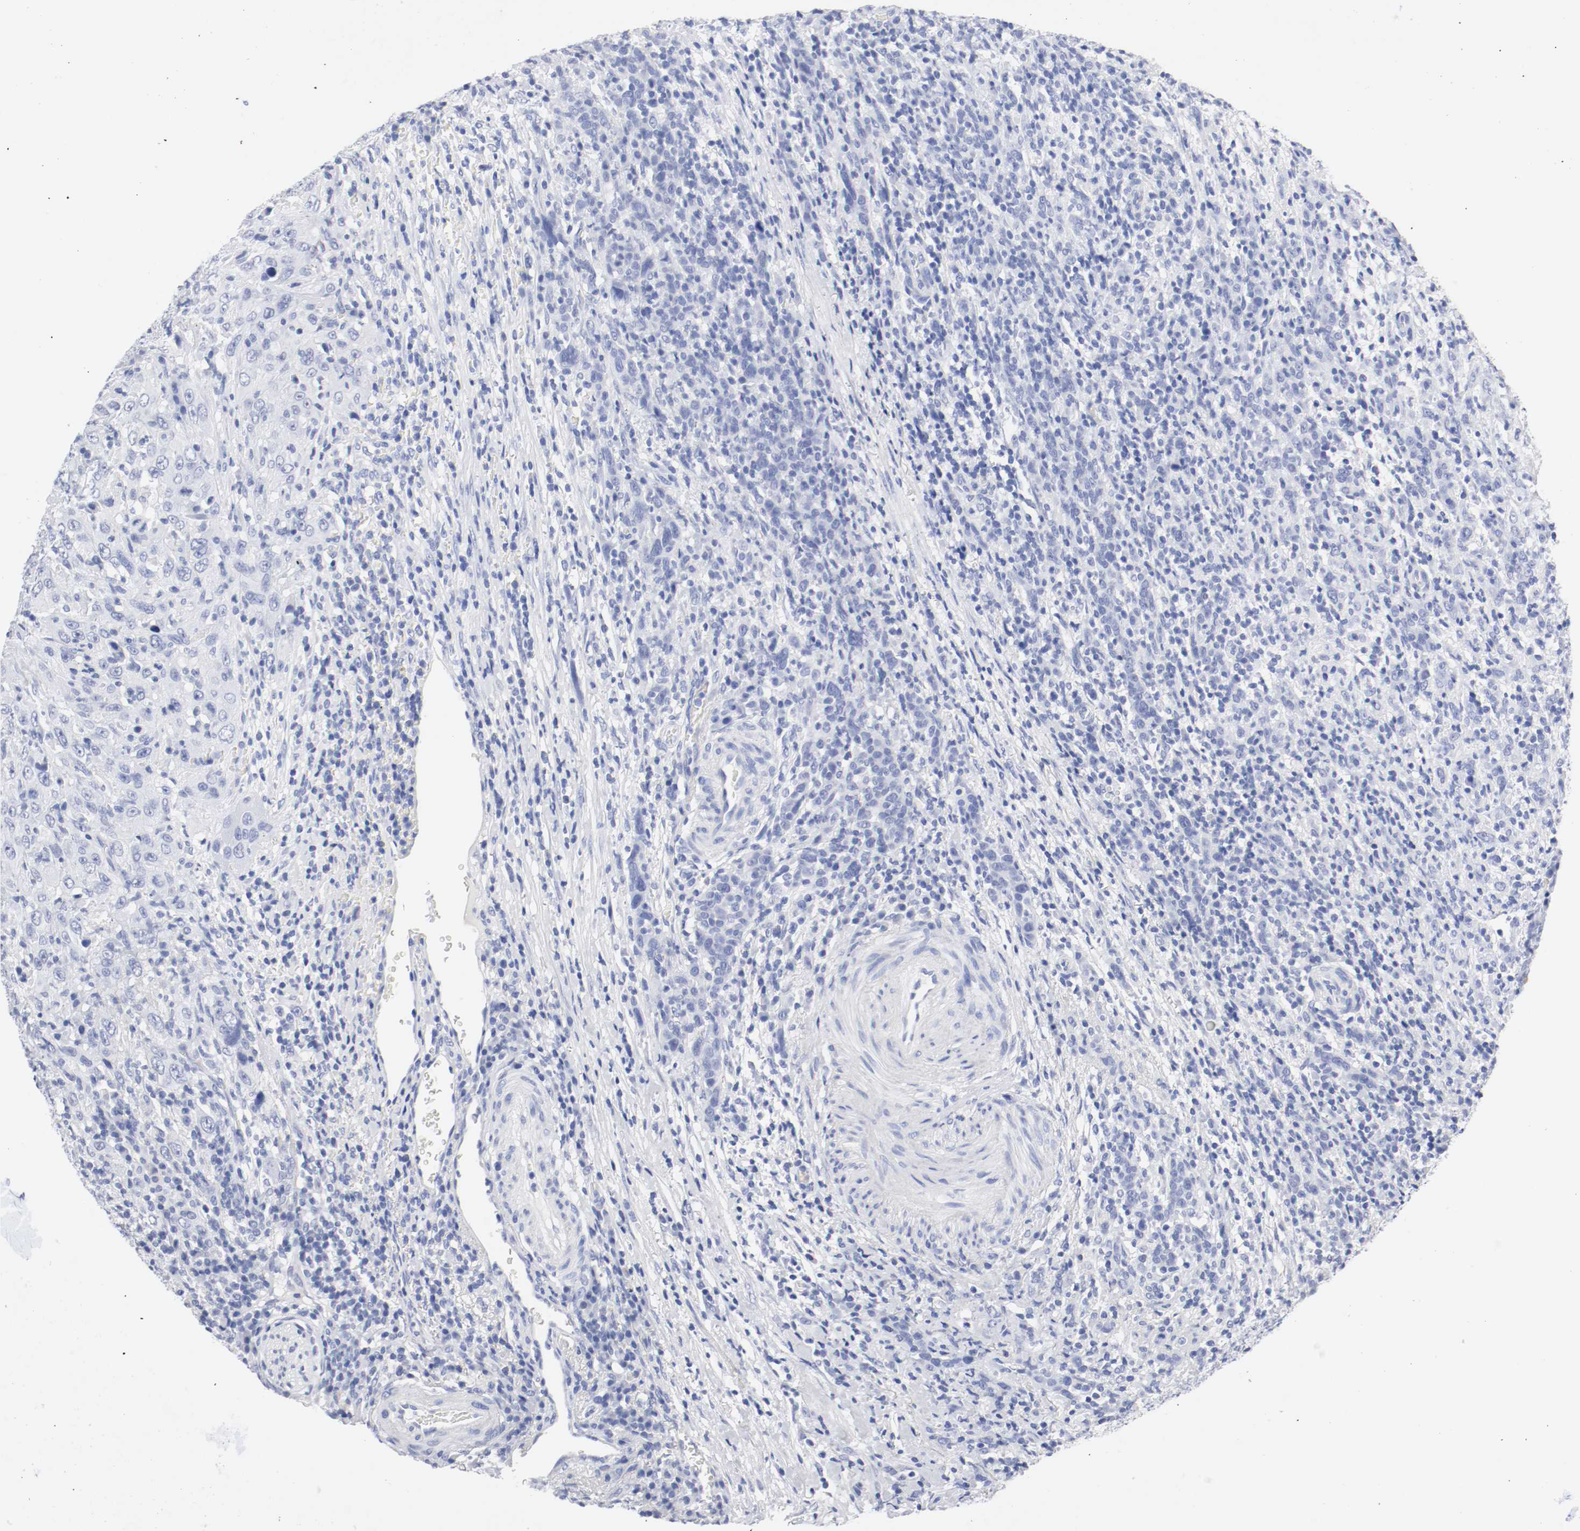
{"staining": {"intensity": "negative", "quantity": "none", "location": "none"}, "tissue": "urothelial cancer", "cell_type": "Tumor cells", "image_type": "cancer", "snomed": [{"axis": "morphology", "description": "Urothelial carcinoma, High grade"}, {"axis": "topography", "description": "Urinary bladder"}], "caption": "Immunohistochemistry image of human urothelial cancer stained for a protein (brown), which reveals no positivity in tumor cells.", "gene": "GAD1", "patient": {"sex": "male", "age": 61}}